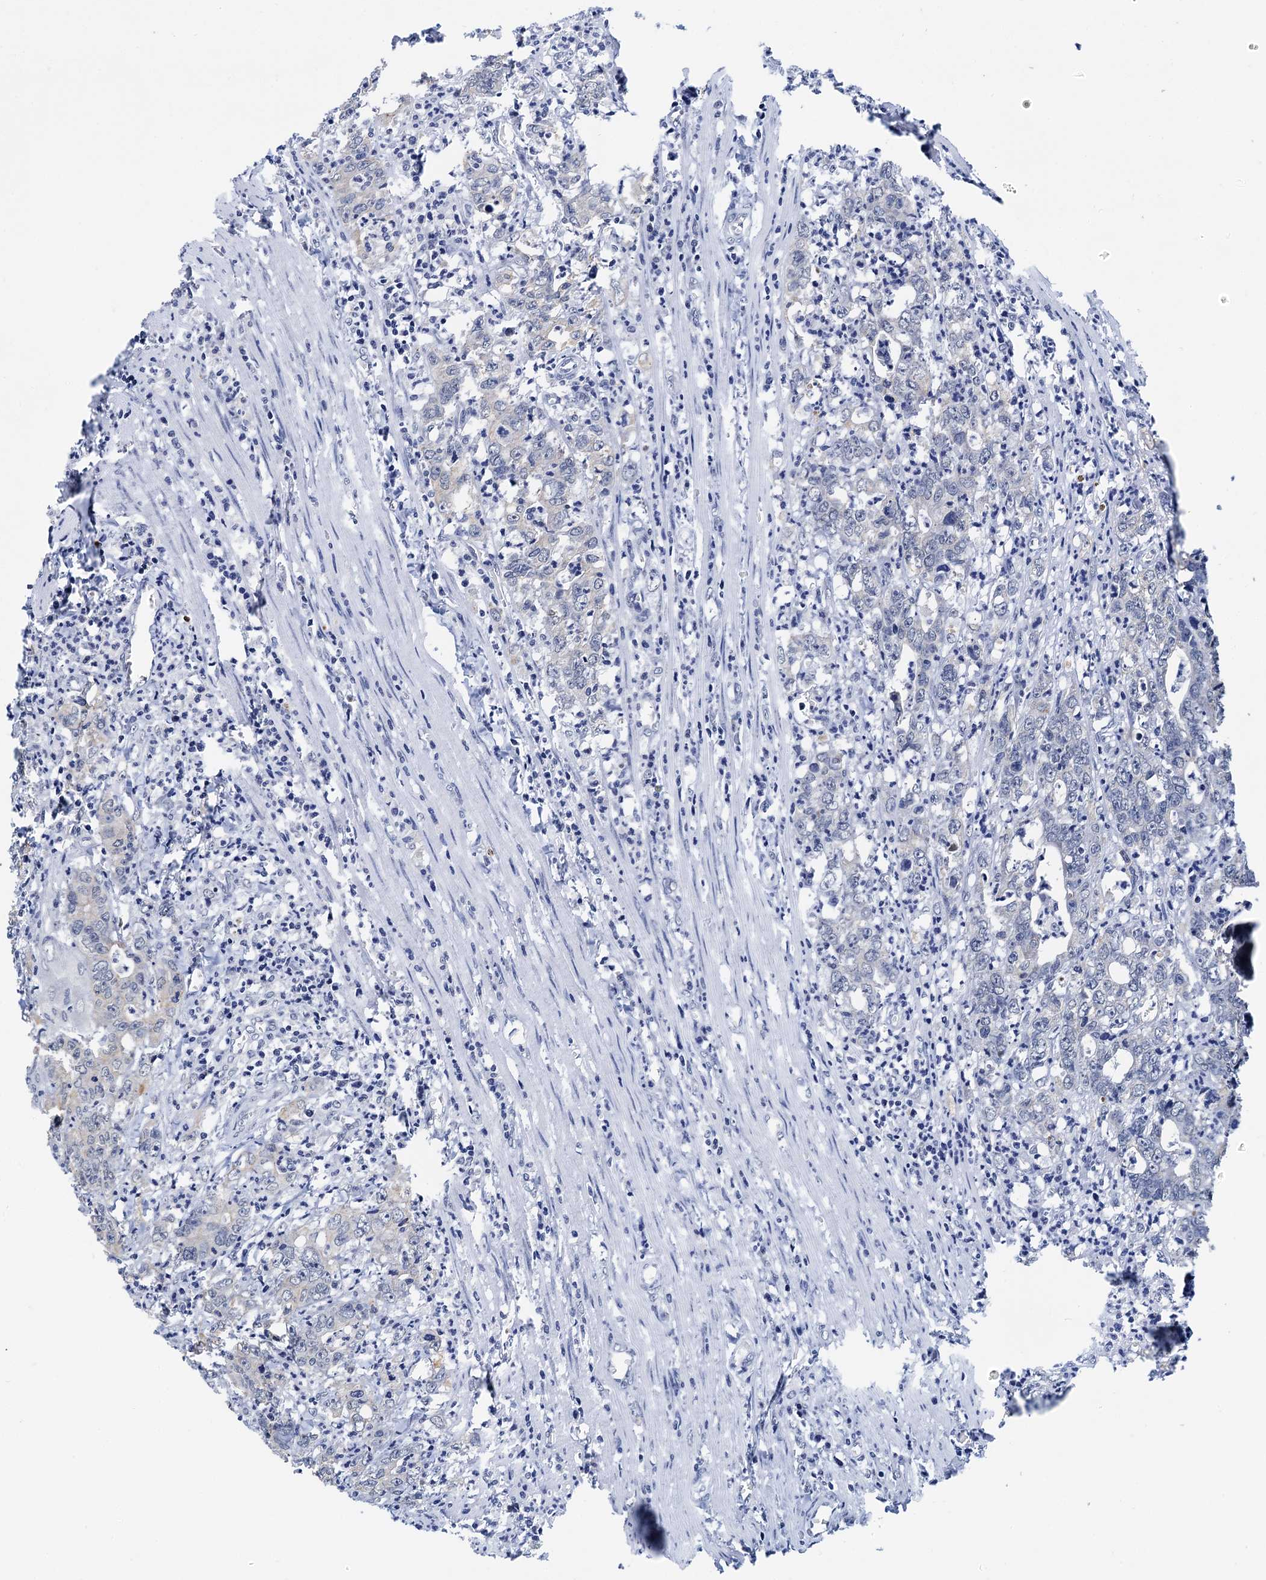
{"staining": {"intensity": "negative", "quantity": "none", "location": "none"}, "tissue": "colorectal cancer", "cell_type": "Tumor cells", "image_type": "cancer", "snomed": [{"axis": "morphology", "description": "Adenocarcinoma, NOS"}, {"axis": "topography", "description": "Colon"}], "caption": "The IHC micrograph has no significant positivity in tumor cells of adenocarcinoma (colorectal) tissue.", "gene": "NAT10", "patient": {"sex": "female", "age": 75}}